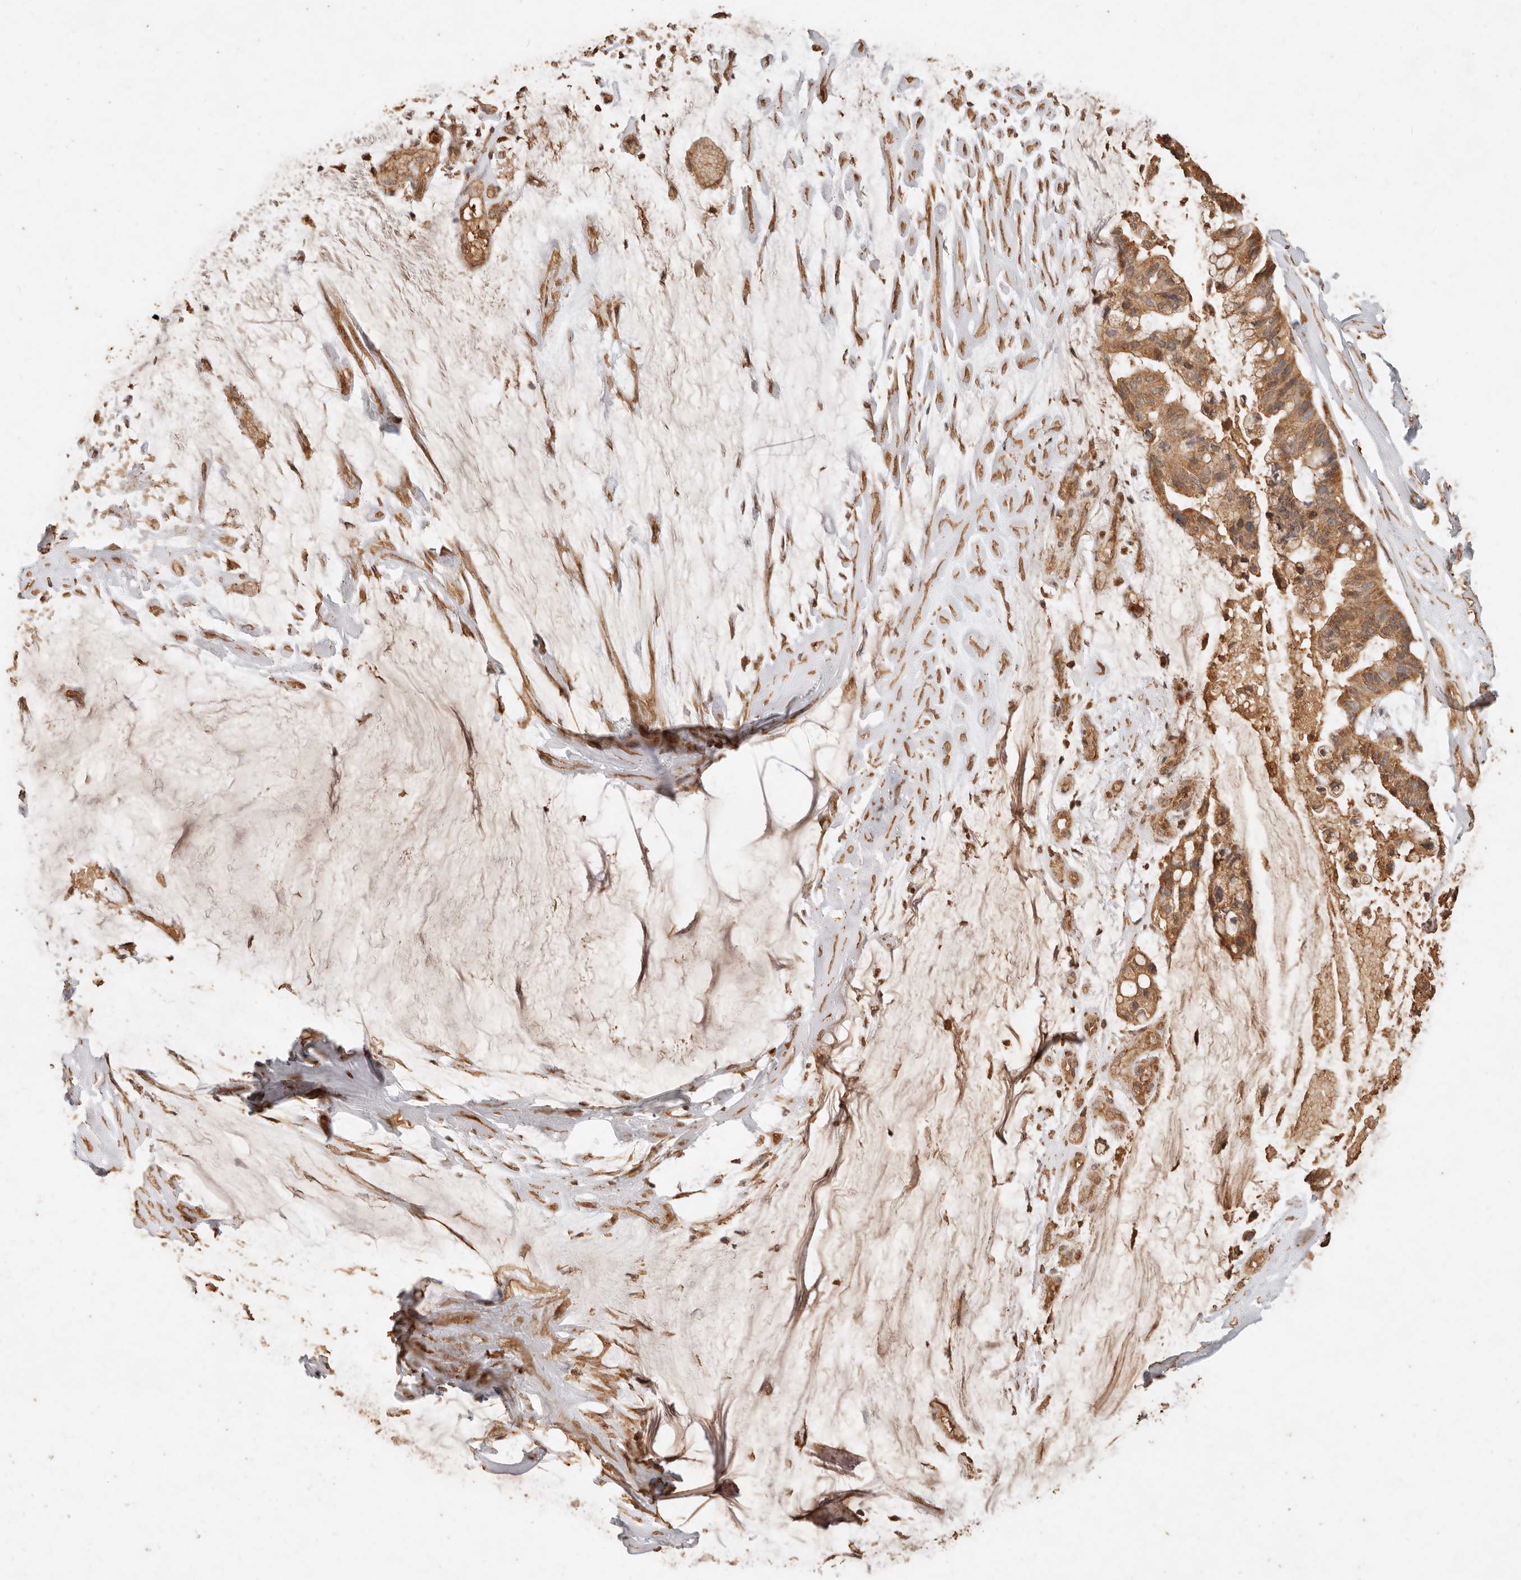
{"staining": {"intensity": "moderate", "quantity": ">75%", "location": "cytoplasmic/membranous"}, "tissue": "ovarian cancer", "cell_type": "Tumor cells", "image_type": "cancer", "snomed": [{"axis": "morphology", "description": "Cystadenocarcinoma, mucinous, NOS"}, {"axis": "topography", "description": "Ovary"}], "caption": "Moderate cytoplasmic/membranous expression is seen in about >75% of tumor cells in ovarian cancer. The protein is shown in brown color, while the nuclei are stained blue.", "gene": "FAM180B", "patient": {"sex": "female", "age": 39}}